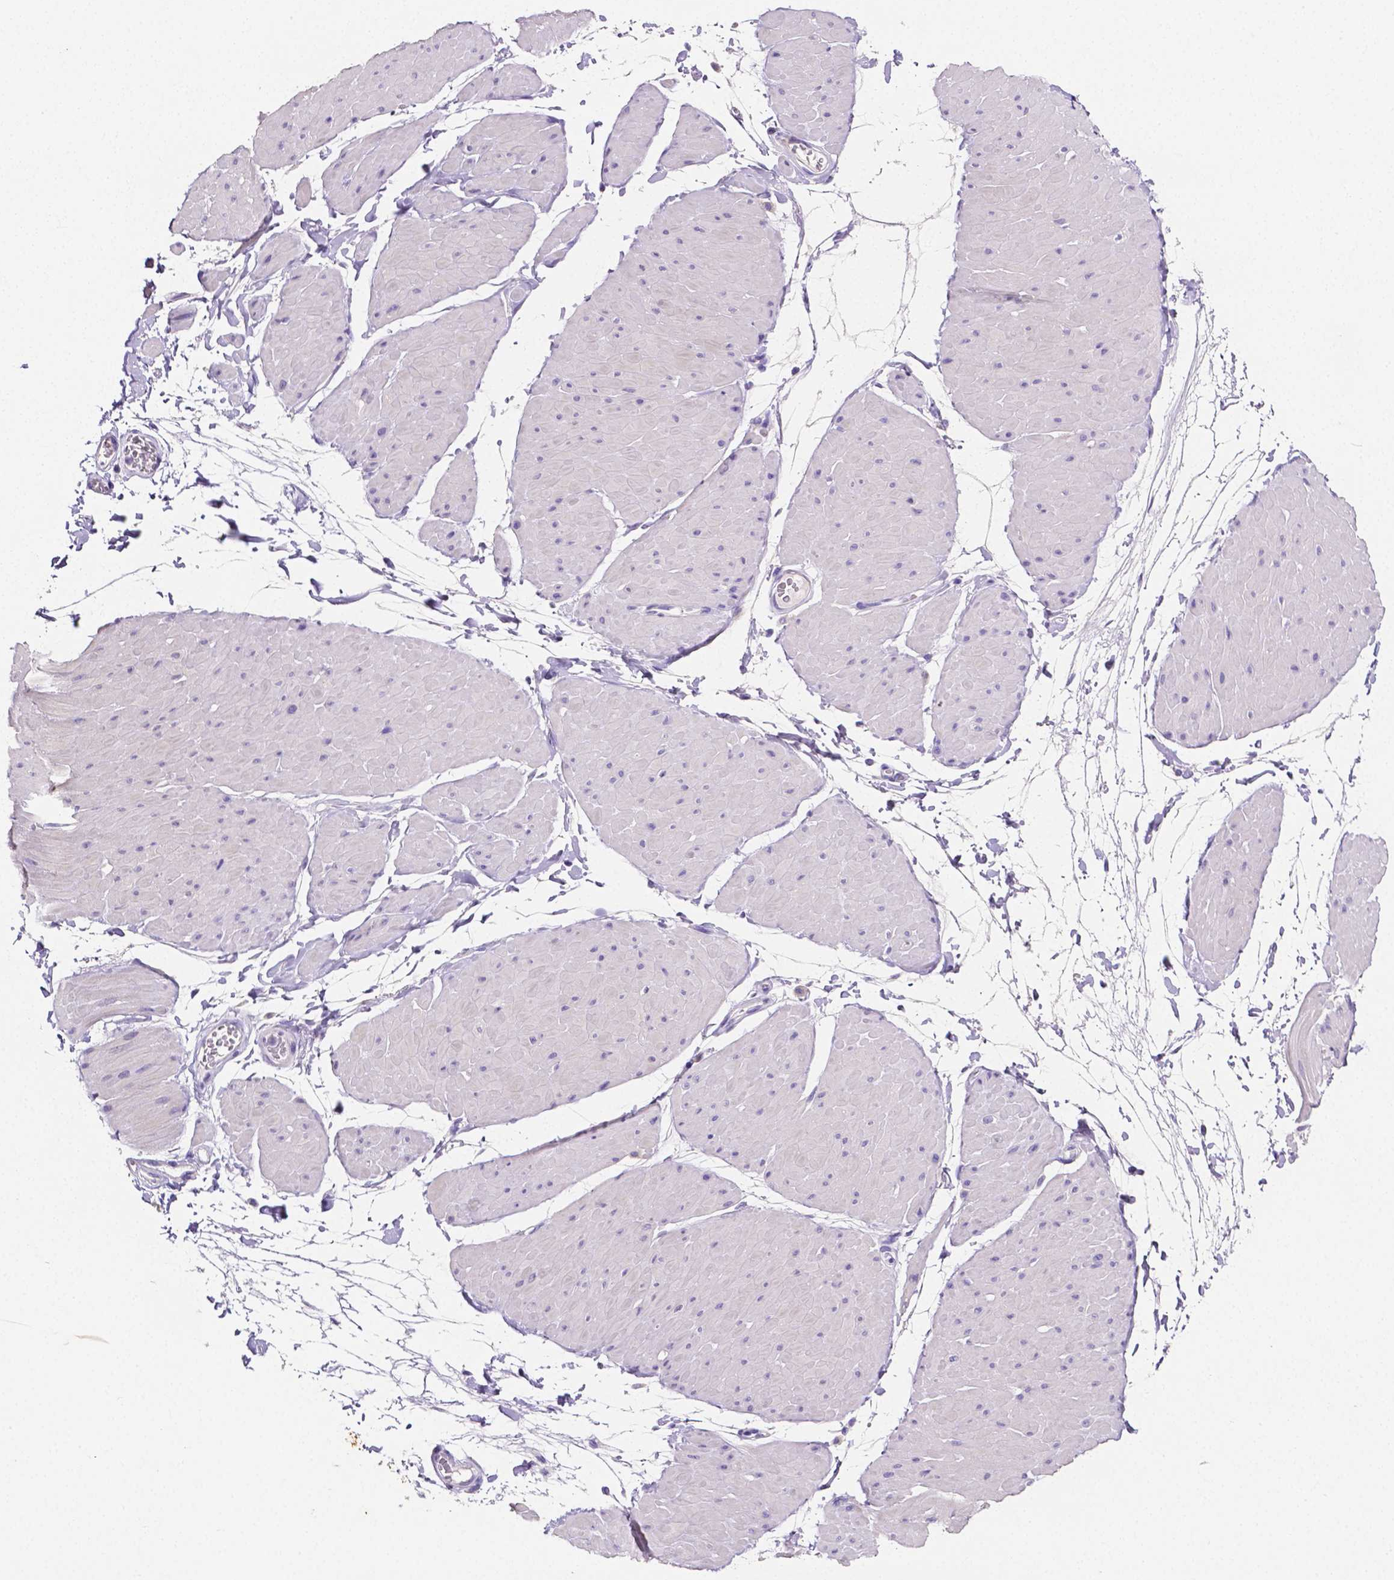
{"staining": {"intensity": "negative", "quantity": "none", "location": "none"}, "tissue": "adipose tissue", "cell_type": "Adipocytes", "image_type": "normal", "snomed": [{"axis": "morphology", "description": "Normal tissue, NOS"}, {"axis": "topography", "description": "Smooth muscle"}, {"axis": "topography", "description": "Peripheral nerve tissue"}], "caption": "Immunohistochemistry (IHC) photomicrograph of benign adipose tissue stained for a protein (brown), which demonstrates no staining in adipocytes.", "gene": "SLC22A2", "patient": {"sex": "male", "age": 58}}